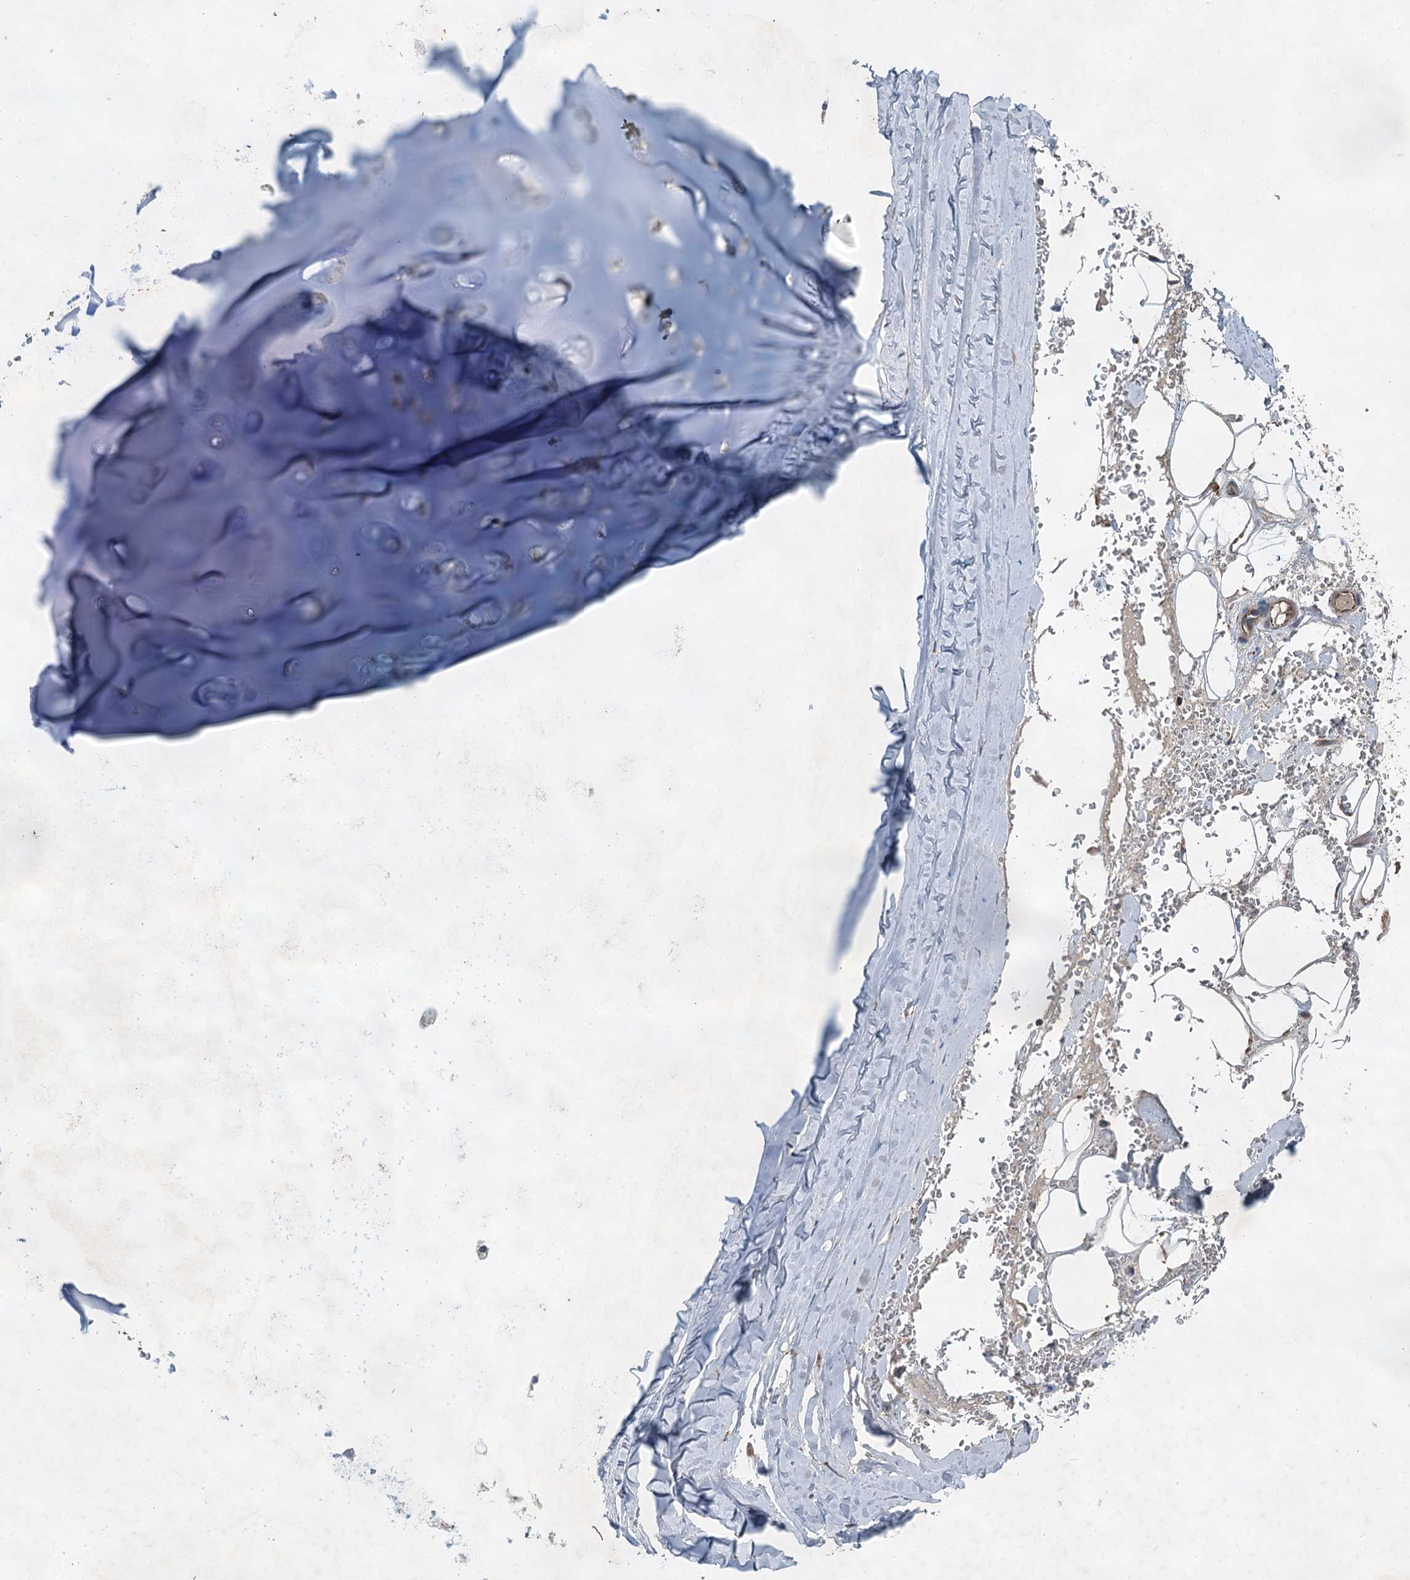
{"staining": {"intensity": "negative", "quantity": "none", "location": "none"}, "tissue": "adipose tissue", "cell_type": "Adipocytes", "image_type": "normal", "snomed": [{"axis": "morphology", "description": "Normal tissue, NOS"}, {"axis": "topography", "description": "Cartilage tissue"}], "caption": "IHC image of benign adipose tissue: adipose tissue stained with DAB (3,3'-diaminobenzidine) demonstrates no significant protein positivity in adipocytes.", "gene": "HAUS2", "patient": {"sex": "female", "age": 63}}